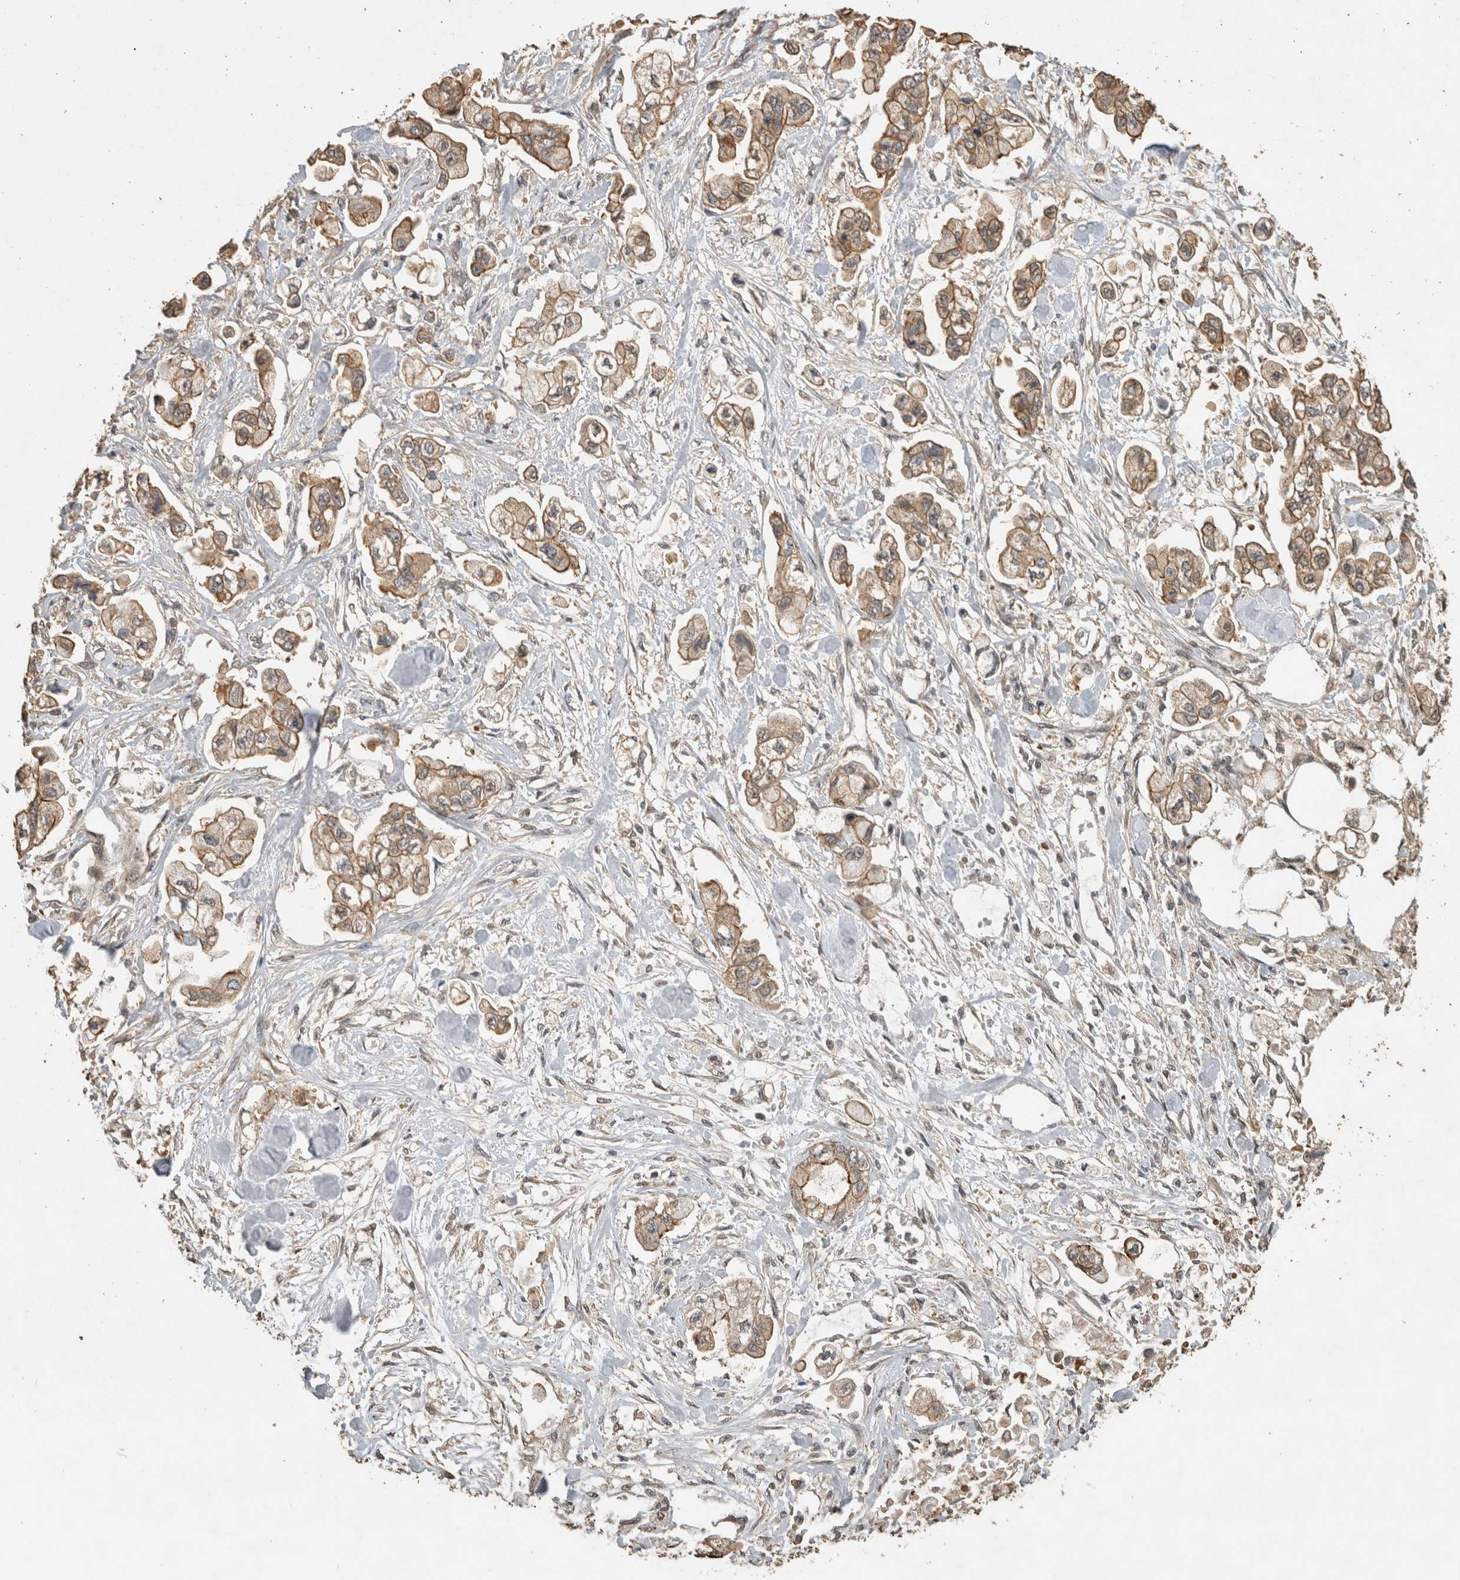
{"staining": {"intensity": "moderate", "quantity": ">75%", "location": "cytoplasmic/membranous"}, "tissue": "stomach cancer", "cell_type": "Tumor cells", "image_type": "cancer", "snomed": [{"axis": "morphology", "description": "Normal tissue, NOS"}, {"axis": "morphology", "description": "Adenocarcinoma, NOS"}, {"axis": "topography", "description": "Stomach"}], "caption": "Immunohistochemical staining of stomach adenocarcinoma demonstrates medium levels of moderate cytoplasmic/membranous staining in approximately >75% of tumor cells.", "gene": "RHPN1", "patient": {"sex": "male", "age": 62}}